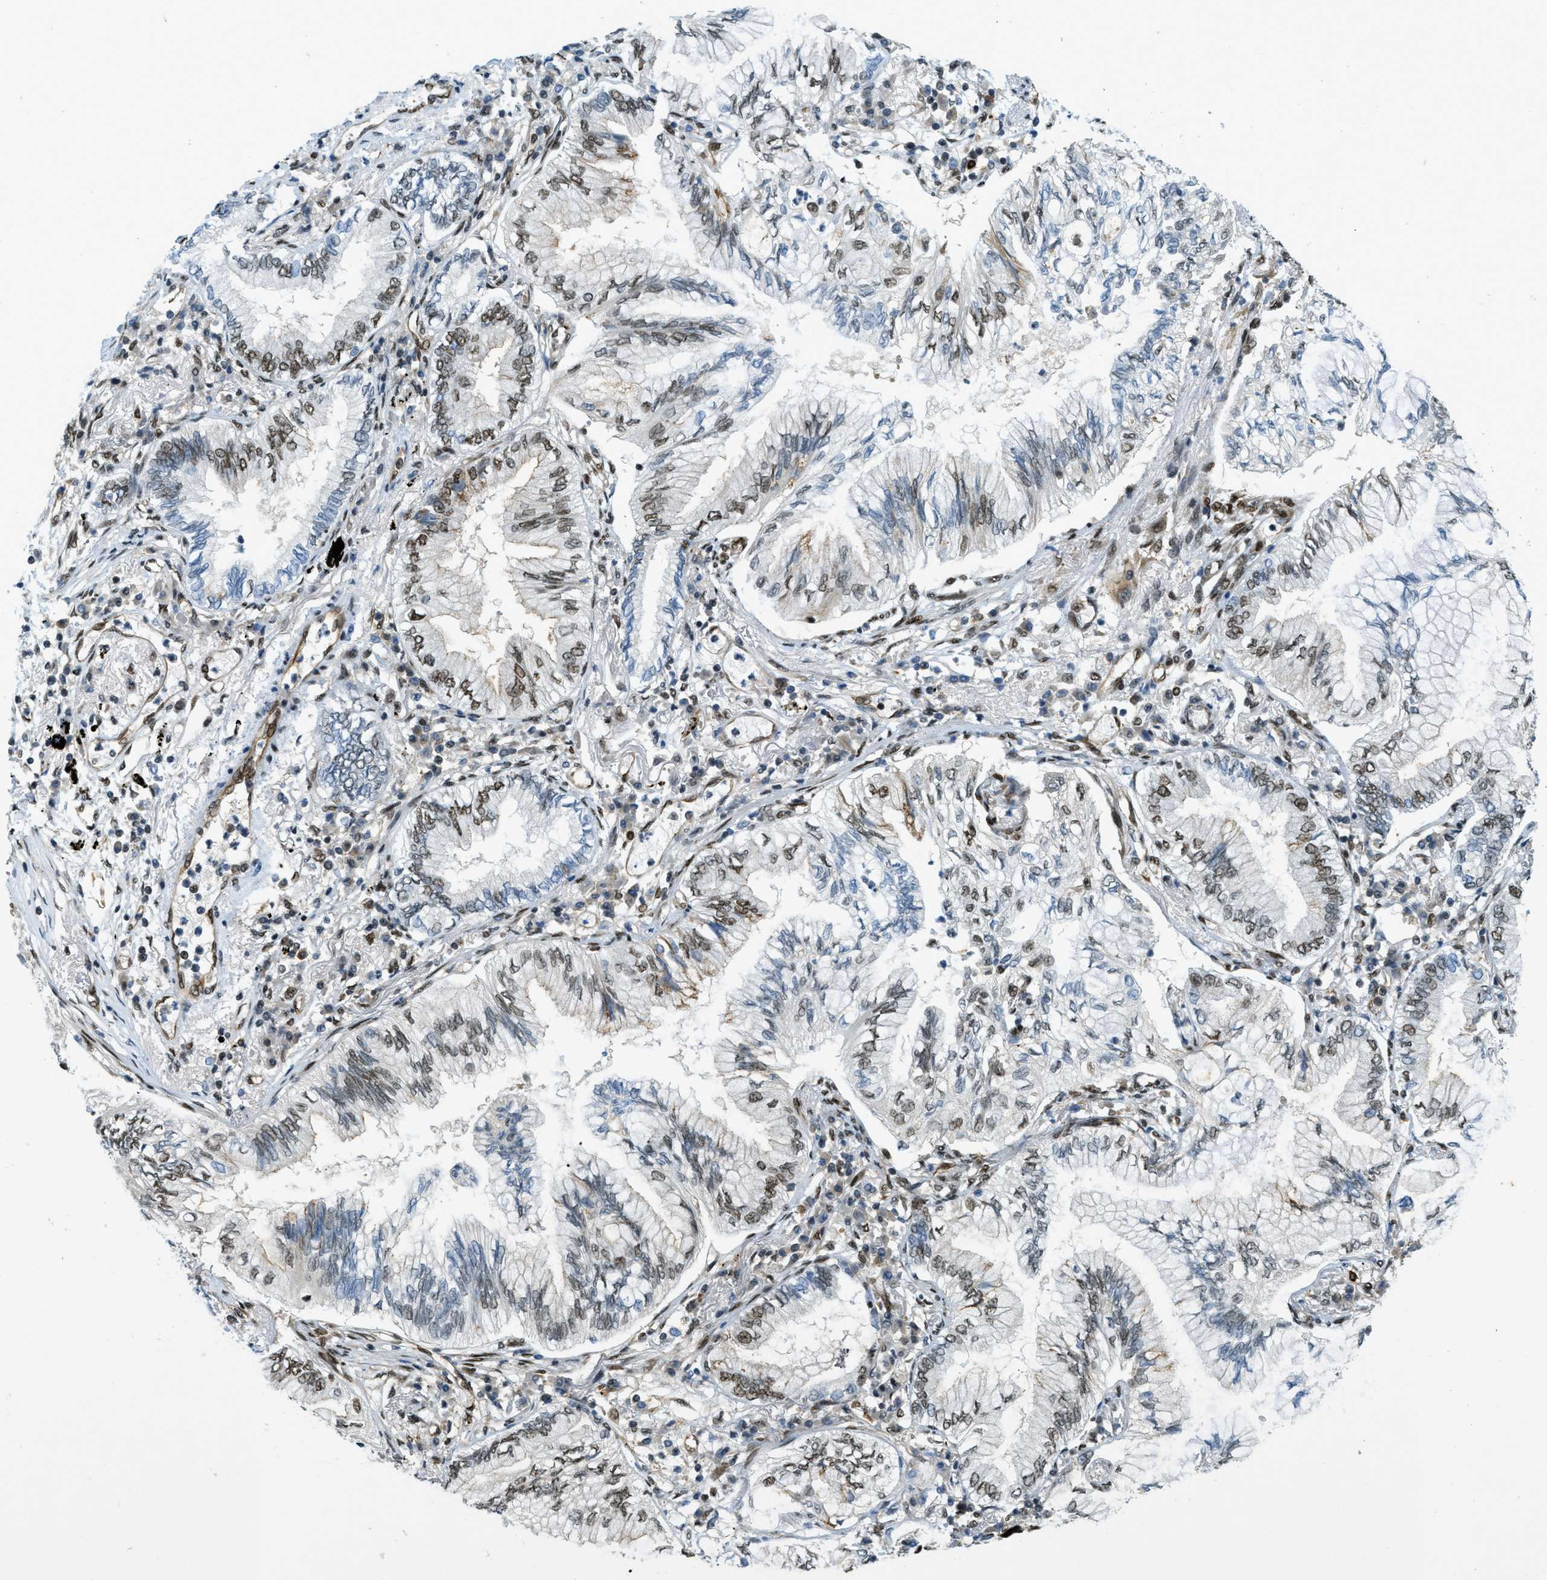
{"staining": {"intensity": "weak", "quantity": "25%-75%", "location": "nuclear"}, "tissue": "lung cancer", "cell_type": "Tumor cells", "image_type": "cancer", "snomed": [{"axis": "morphology", "description": "Normal tissue, NOS"}, {"axis": "morphology", "description": "Adenocarcinoma, NOS"}, {"axis": "topography", "description": "Bronchus"}, {"axis": "topography", "description": "Lung"}], "caption": "Human lung cancer (adenocarcinoma) stained with a brown dye demonstrates weak nuclear positive expression in approximately 25%-75% of tumor cells.", "gene": "ZFR", "patient": {"sex": "female", "age": 70}}